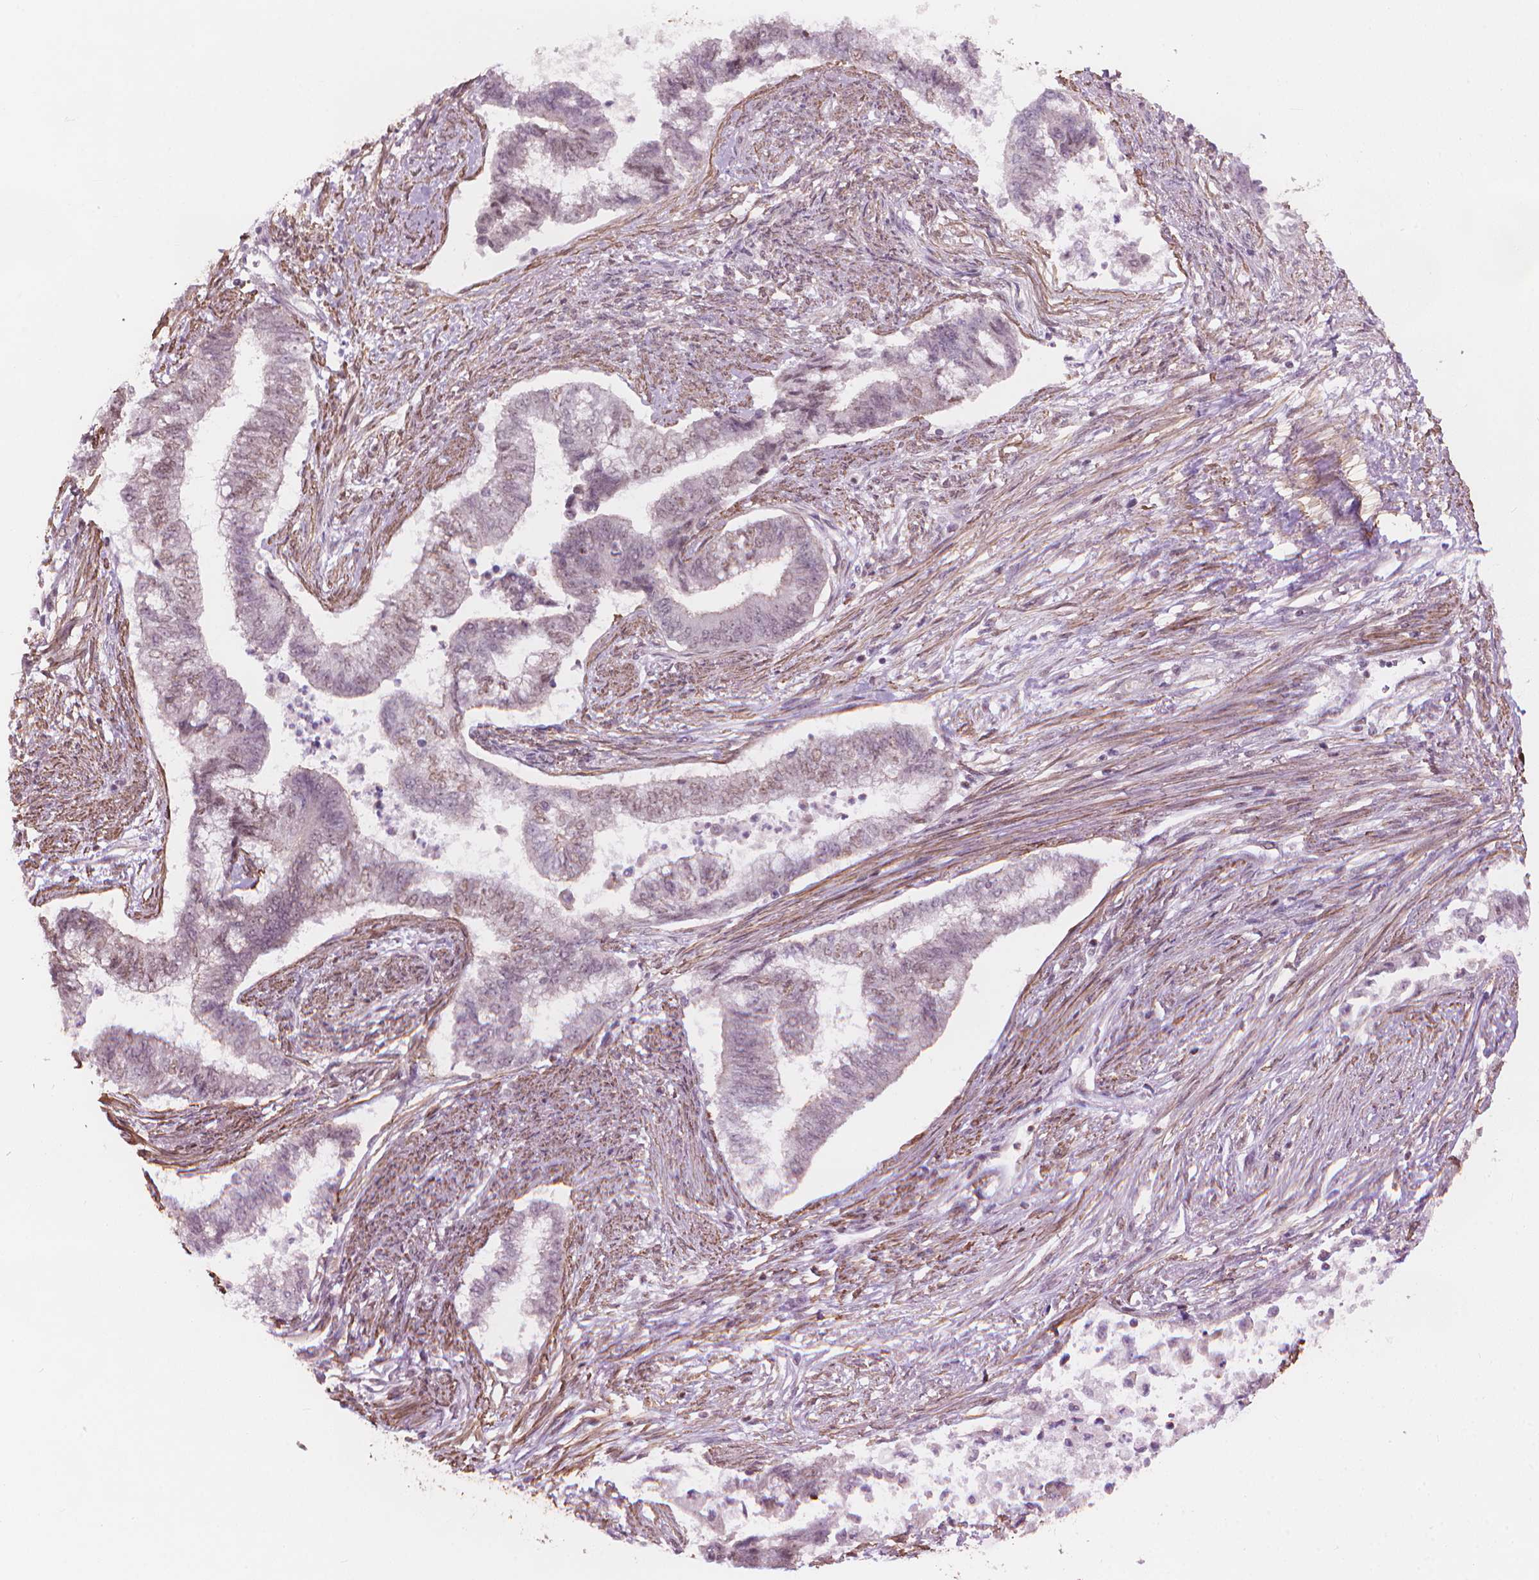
{"staining": {"intensity": "moderate", "quantity": "<25%", "location": "nuclear"}, "tissue": "endometrial cancer", "cell_type": "Tumor cells", "image_type": "cancer", "snomed": [{"axis": "morphology", "description": "Adenocarcinoma, NOS"}, {"axis": "topography", "description": "Endometrium"}], "caption": "High-magnification brightfield microscopy of endometrial cancer stained with DAB (brown) and counterstained with hematoxylin (blue). tumor cells exhibit moderate nuclear expression is appreciated in approximately<25% of cells.", "gene": "HOXD4", "patient": {"sex": "female", "age": 65}}